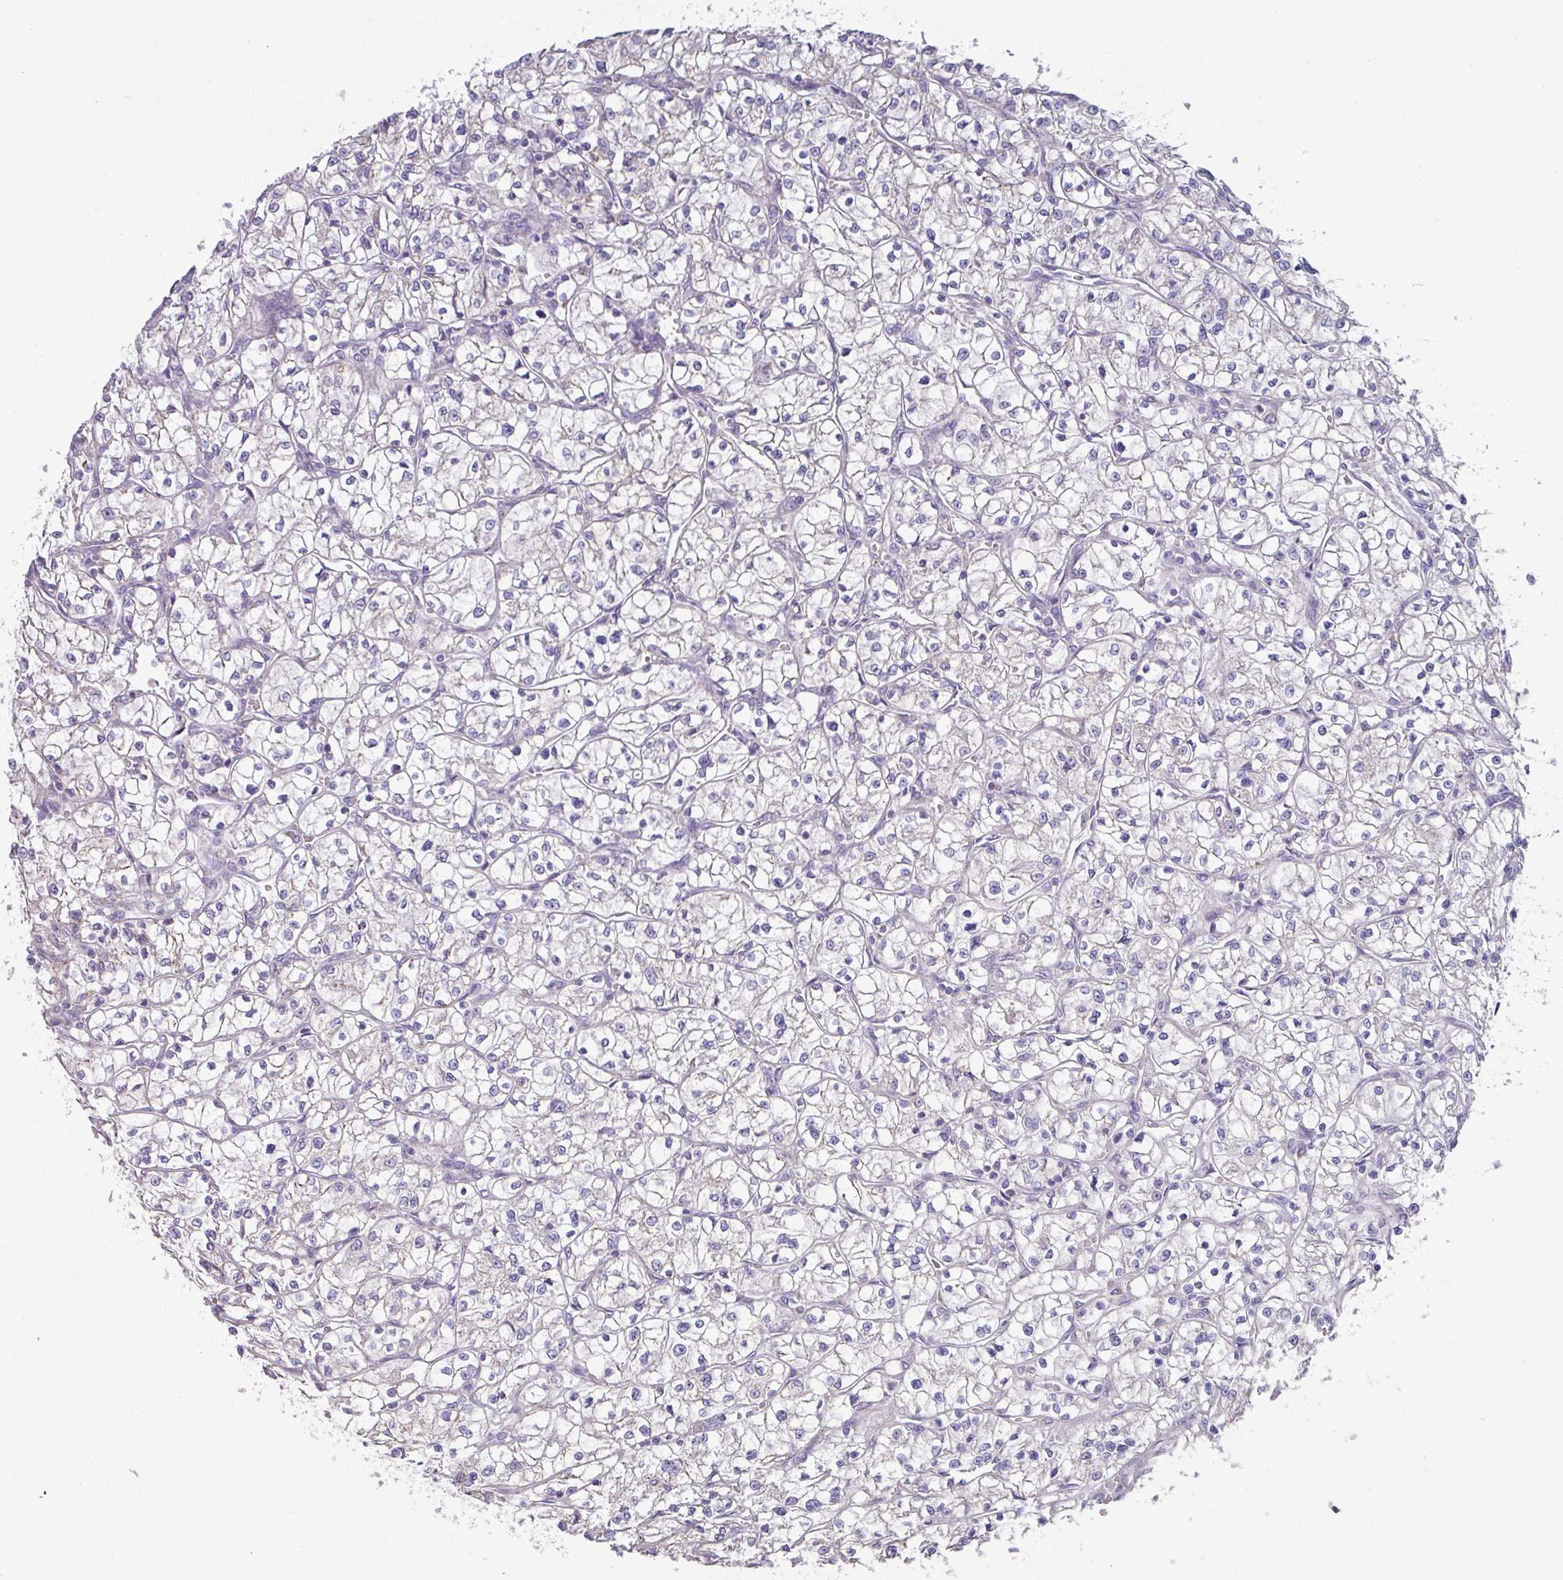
{"staining": {"intensity": "negative", "quantity": "none", "location": "none"}, "tissue": "renal cancer", "cell_type": "Tumor cells", "image_type": "cancer", "snomed": [{"axis": "morphology", "description": "Adenocarcinoma, NOS"}, {"axis": "topography", "description": "Kidney"}], "caption": "DAB (3,3'-diaminobenzidine) immunohistochemical staining of human renal cancer (adenocarcinoma) shows no significant staining in tumor cells. The staining was performed using DAB to visualize the protein expression in brown, while the nuclei were stained in blue with hematoxylin (Magnification: 20x).", "gene": "MT-ND4", "patient": {"sex": "female", "age": 64}}